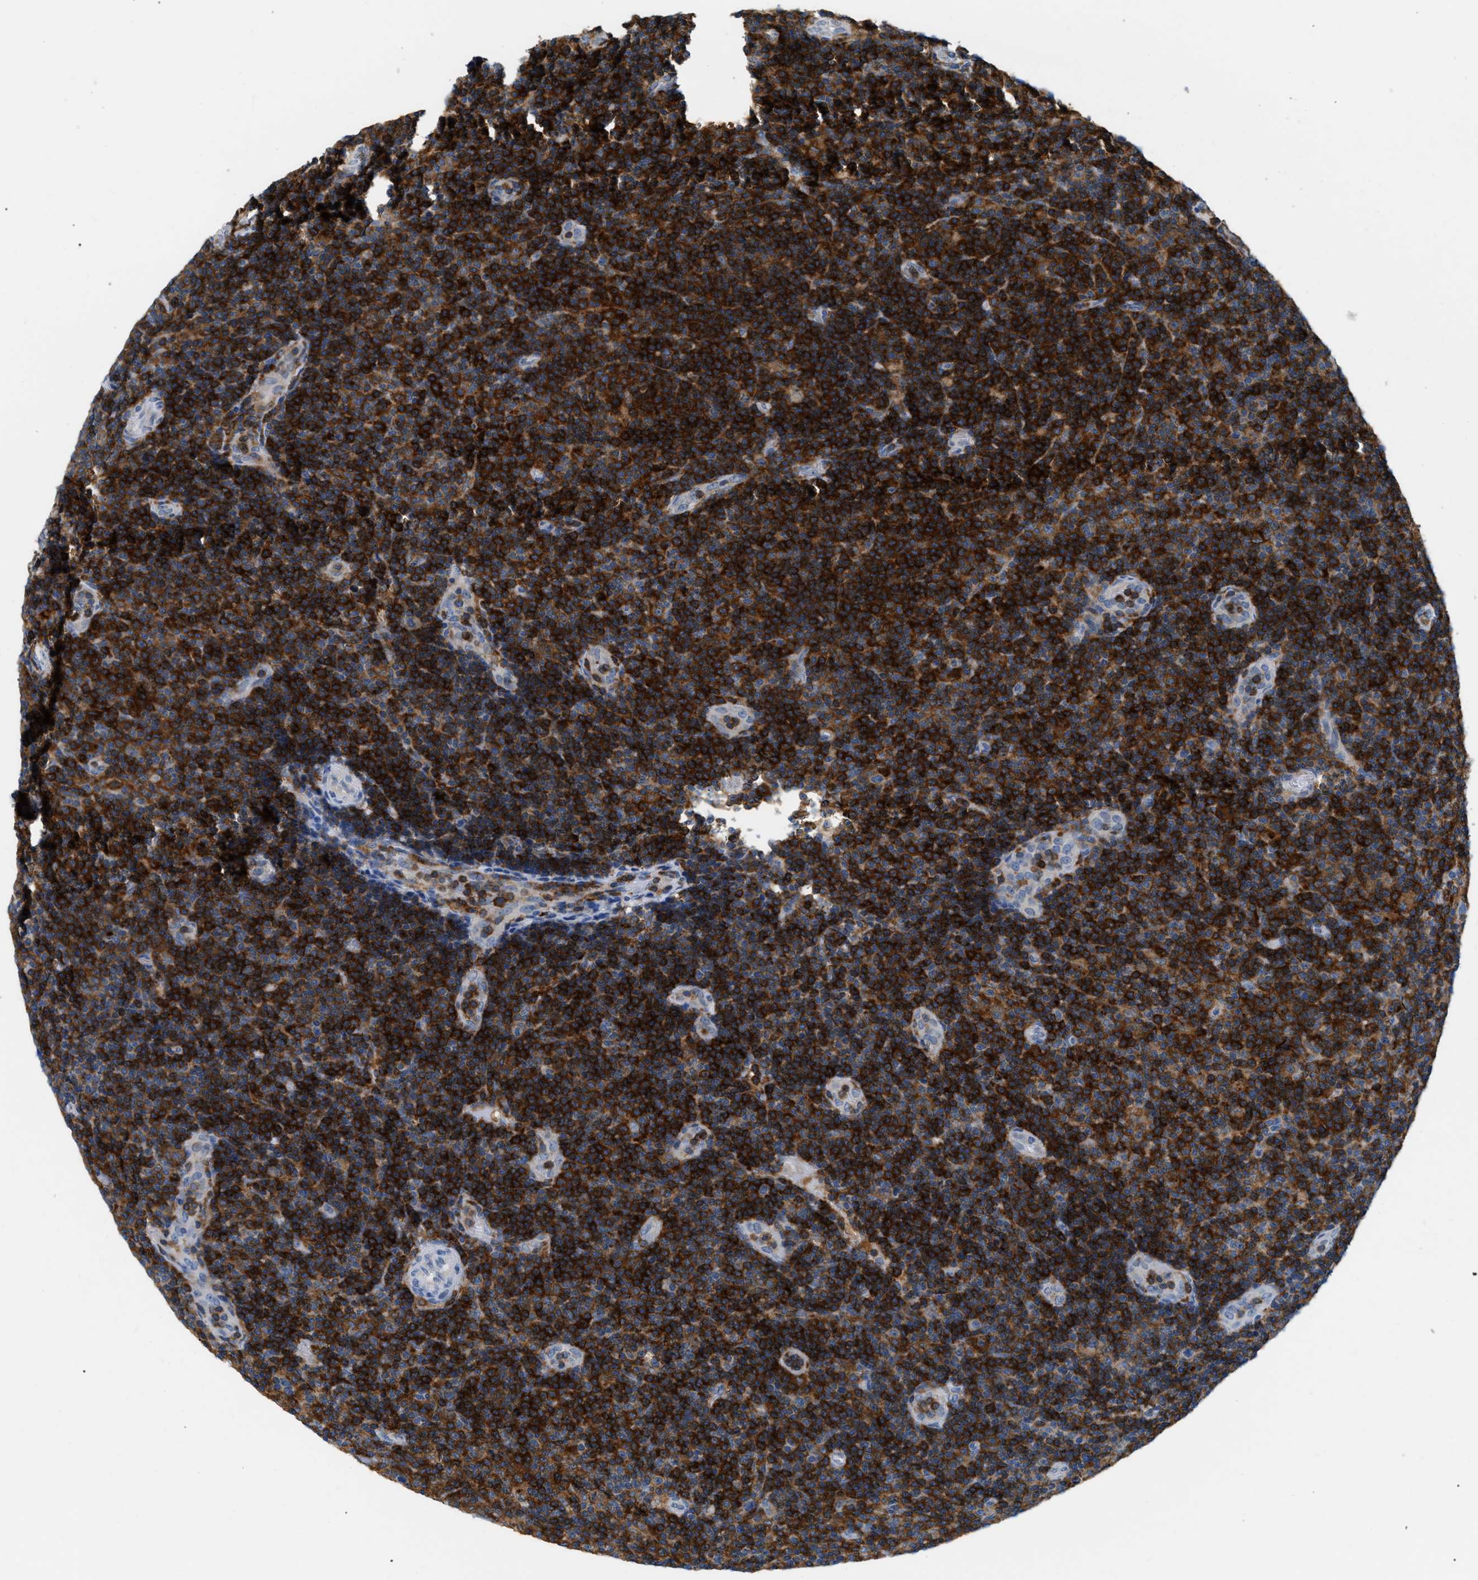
{"staining": {"intensity": "strong", "quantity": ">75%", "location": "cytoplasmic/membranous"}, "tissue": "lymphoma", "cell_type": "Tumor cells", "image_type": "cancer", "snomed": [{"axis": "morphology", "description": "Malignant lymphoma, non-Hodgkin's type, Low grade"}, {"axis": "topography", "description": "Lymph node"}], "caption": "IHC staining of lymphoma, which reveals high levels of strong cytoplasmic/membranous staining in approximately >75% of tumor cells indicating strong cytoplasmic/membranous protein positivity. The staining was performed using DAB (3,3'-diaminobenzidine) (brown) for protein detection and nuclei were counterstained in hematoxylin (blue).", "gene": "INPP5D", "patient": {"sex": "male", "age": 83}}